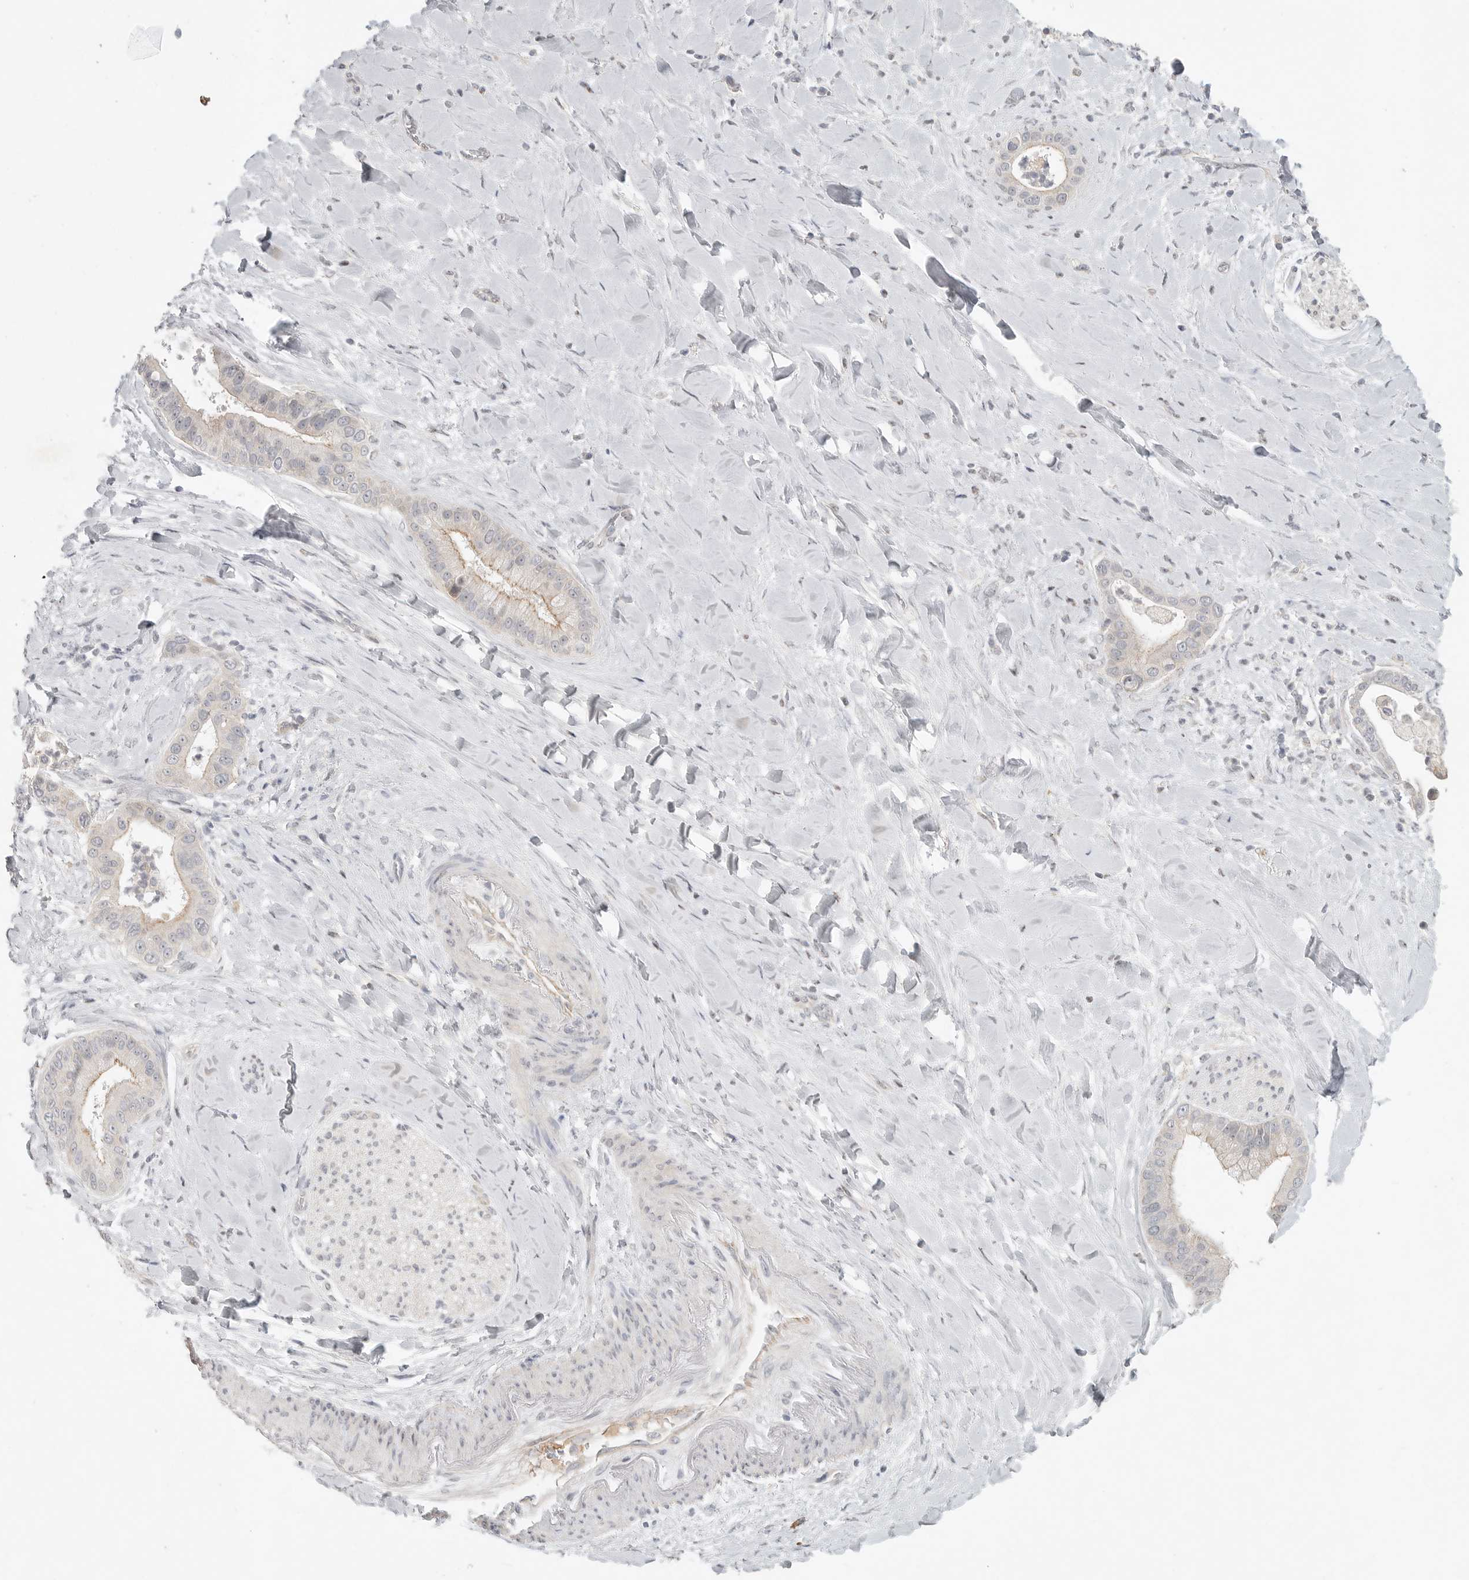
{"staining": {"intensity": "weak", "quantity": "25%-75%", "location": "cytoplasmic/membranous"}, "tissue": "liver cancer", "cell_type": "Tumor cells", "image_type": "cancer", "snomed": [{"axis": "morphology", "description": "Cholangiocarcinoma"}, {"axis": "topography", "description": "Liver"}], "caption": "Immunohistochemical staining of human cholangiocarcinoma (liver) displays weak cytoplasmic/membranous protein staining in approximately 25%-75% of tumor cells.", "gene": "SLC25A36", "patient": {"sex": "female", "age": 54}}